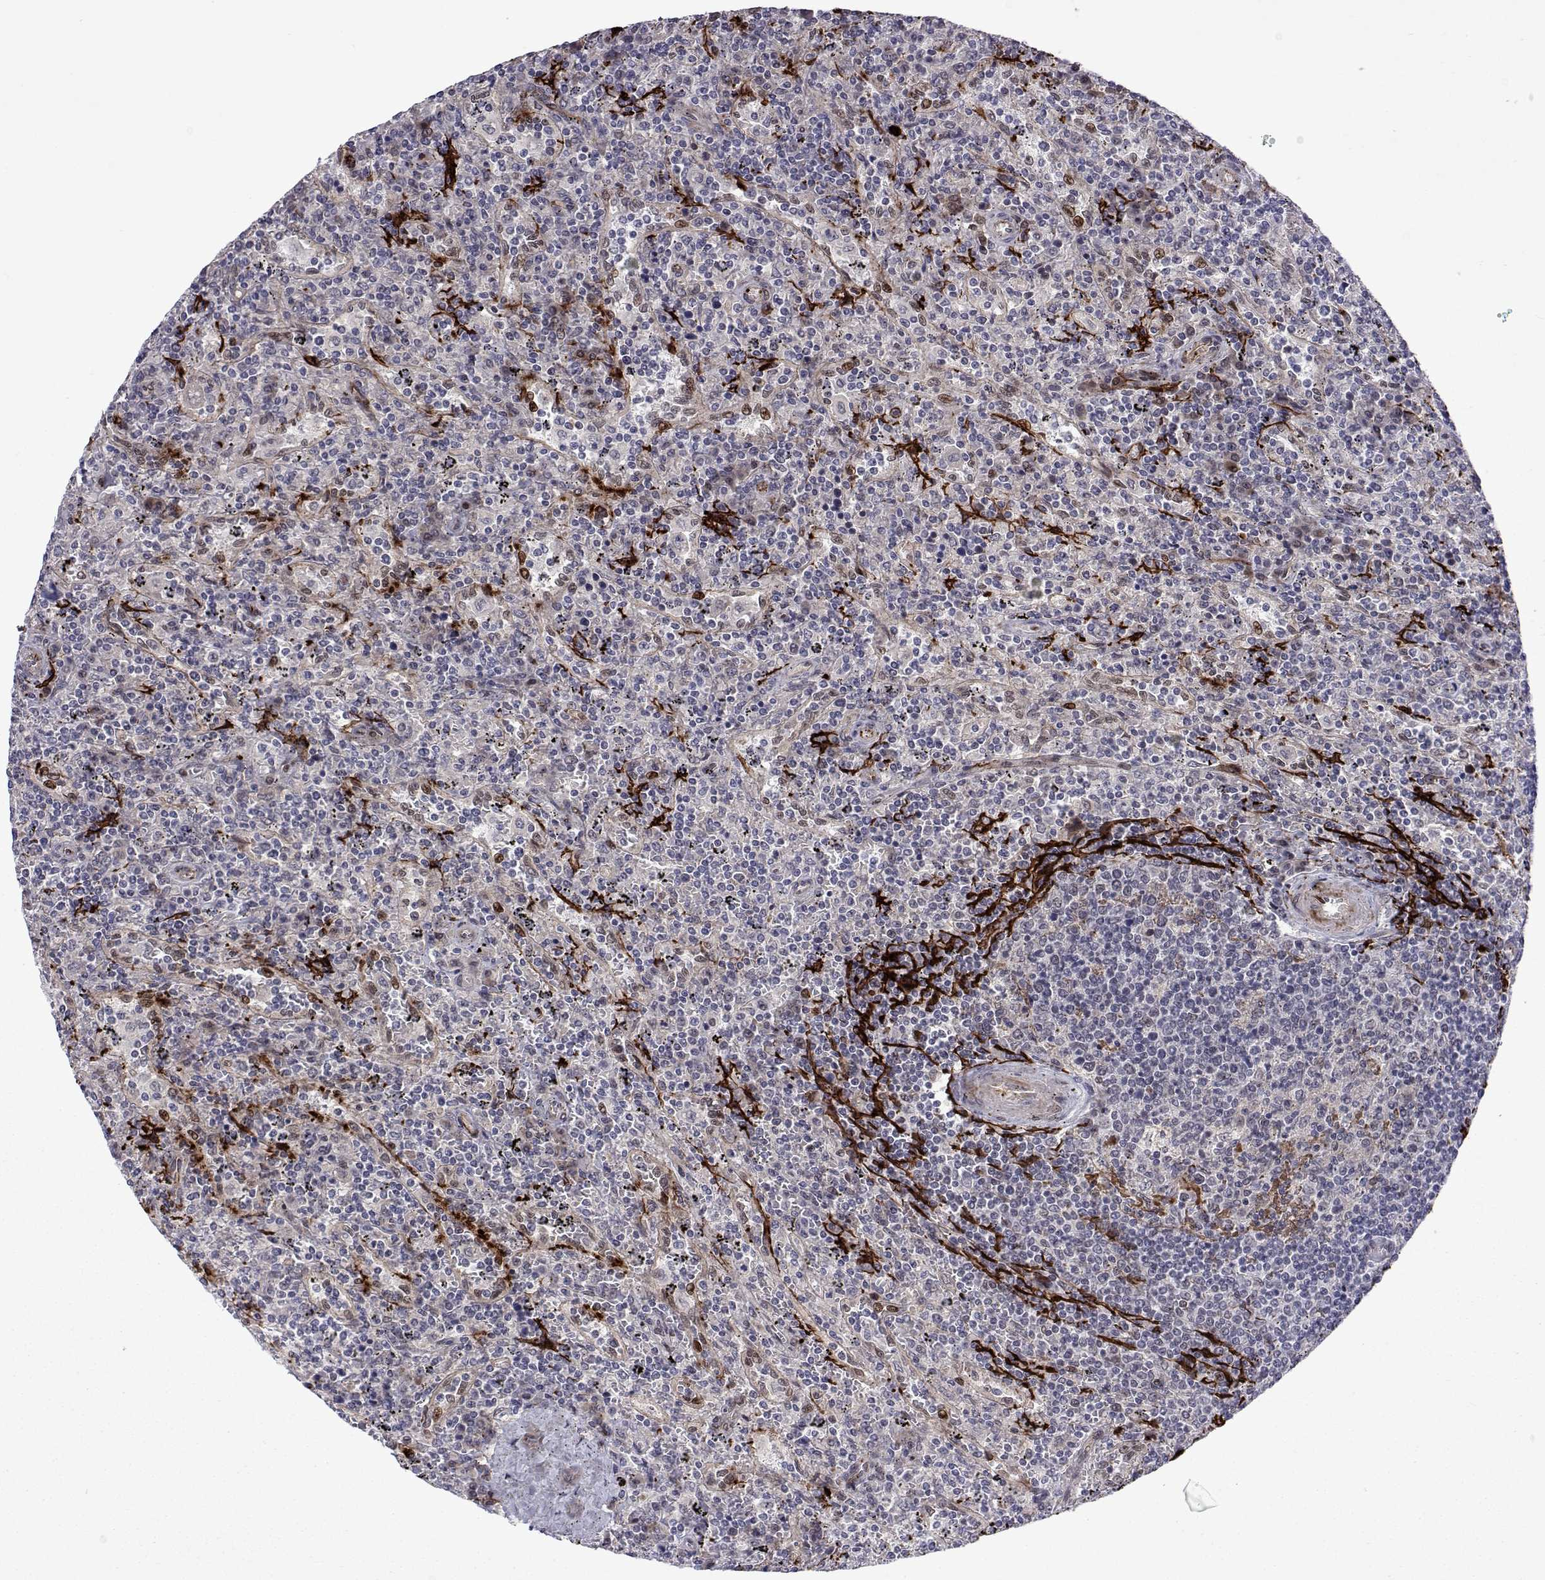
{"staining": {"intensity": "negative", "quantity": "none", "location": "none"}, "tissue": "lymphoma", "cell_type": "Tumor cells", "image_type": "cancer", "snomed": [{"axis": "morphology", "description": "Malignant lymphoma, non-Hodgkin's type, Low grade"}, {"axis": "topography", "description": "Spleen"}], "caption": "The immunohistochemistry photomicrograph has no significant expression in tumor cells of low-grade malignant lymphoma, non-Hodgkin's type tissue.", "gene": "EFCAB3", "patient": {"sex": "male", "age": 62}}